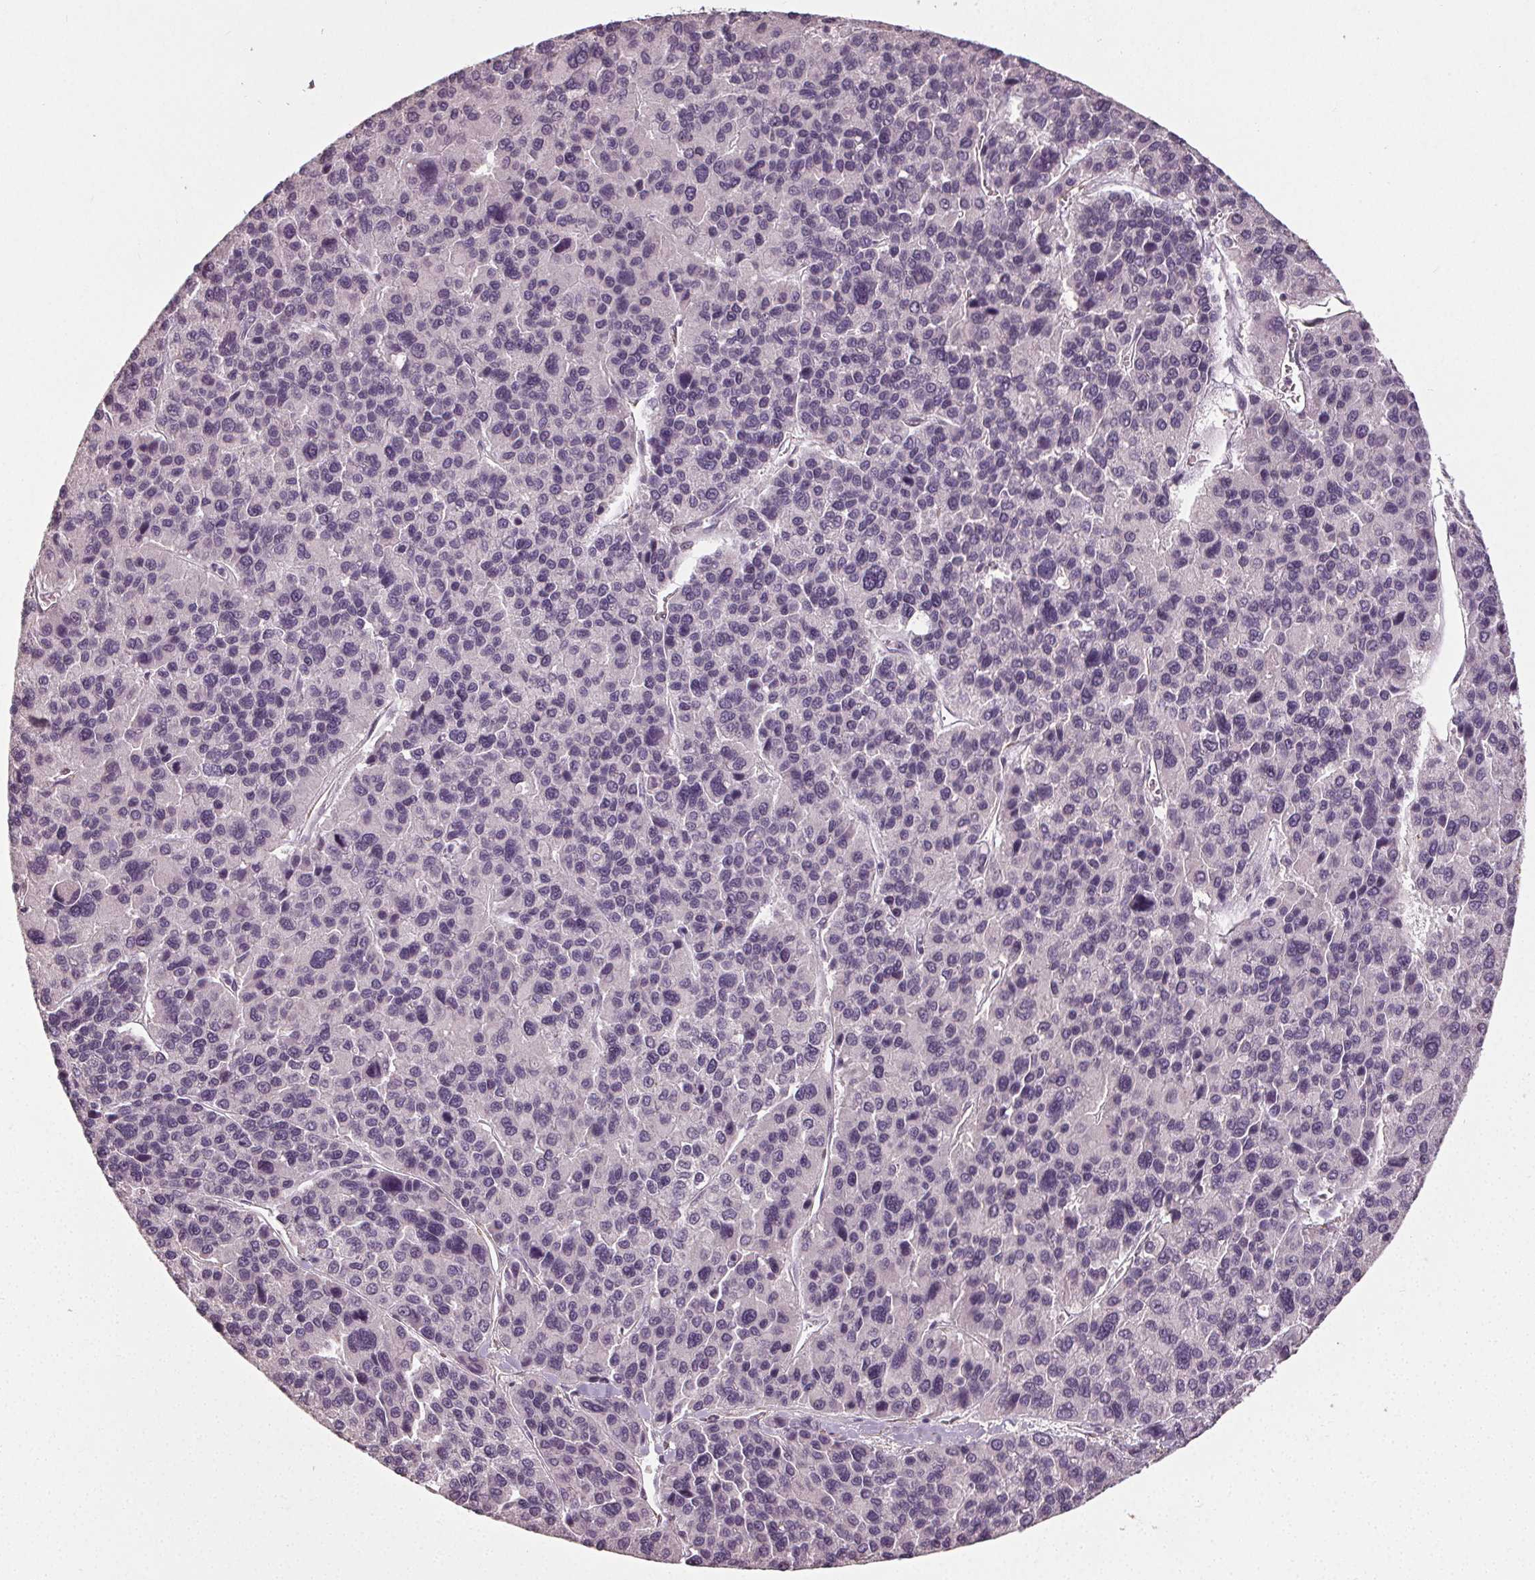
{"staining": {"intensity": "negative", "quantity": "none", "location": "none"}, "tissue": "liver cancer", "cell_type": "Tumor cells", "image_type": "cancer", "snomed": [{"axis": "morphology", "description": "Carcinoma, Hepatocellular, NOS"}, {"axis": "topography", "description": "Liver"}], "caption": "Immunohistochemical staining of human liver cancer exhibits no significant staining in tumor cells. Nuclei are stained in blue.", "gene": "PKP1", "patient": {"sex": "female", "age": 41}}